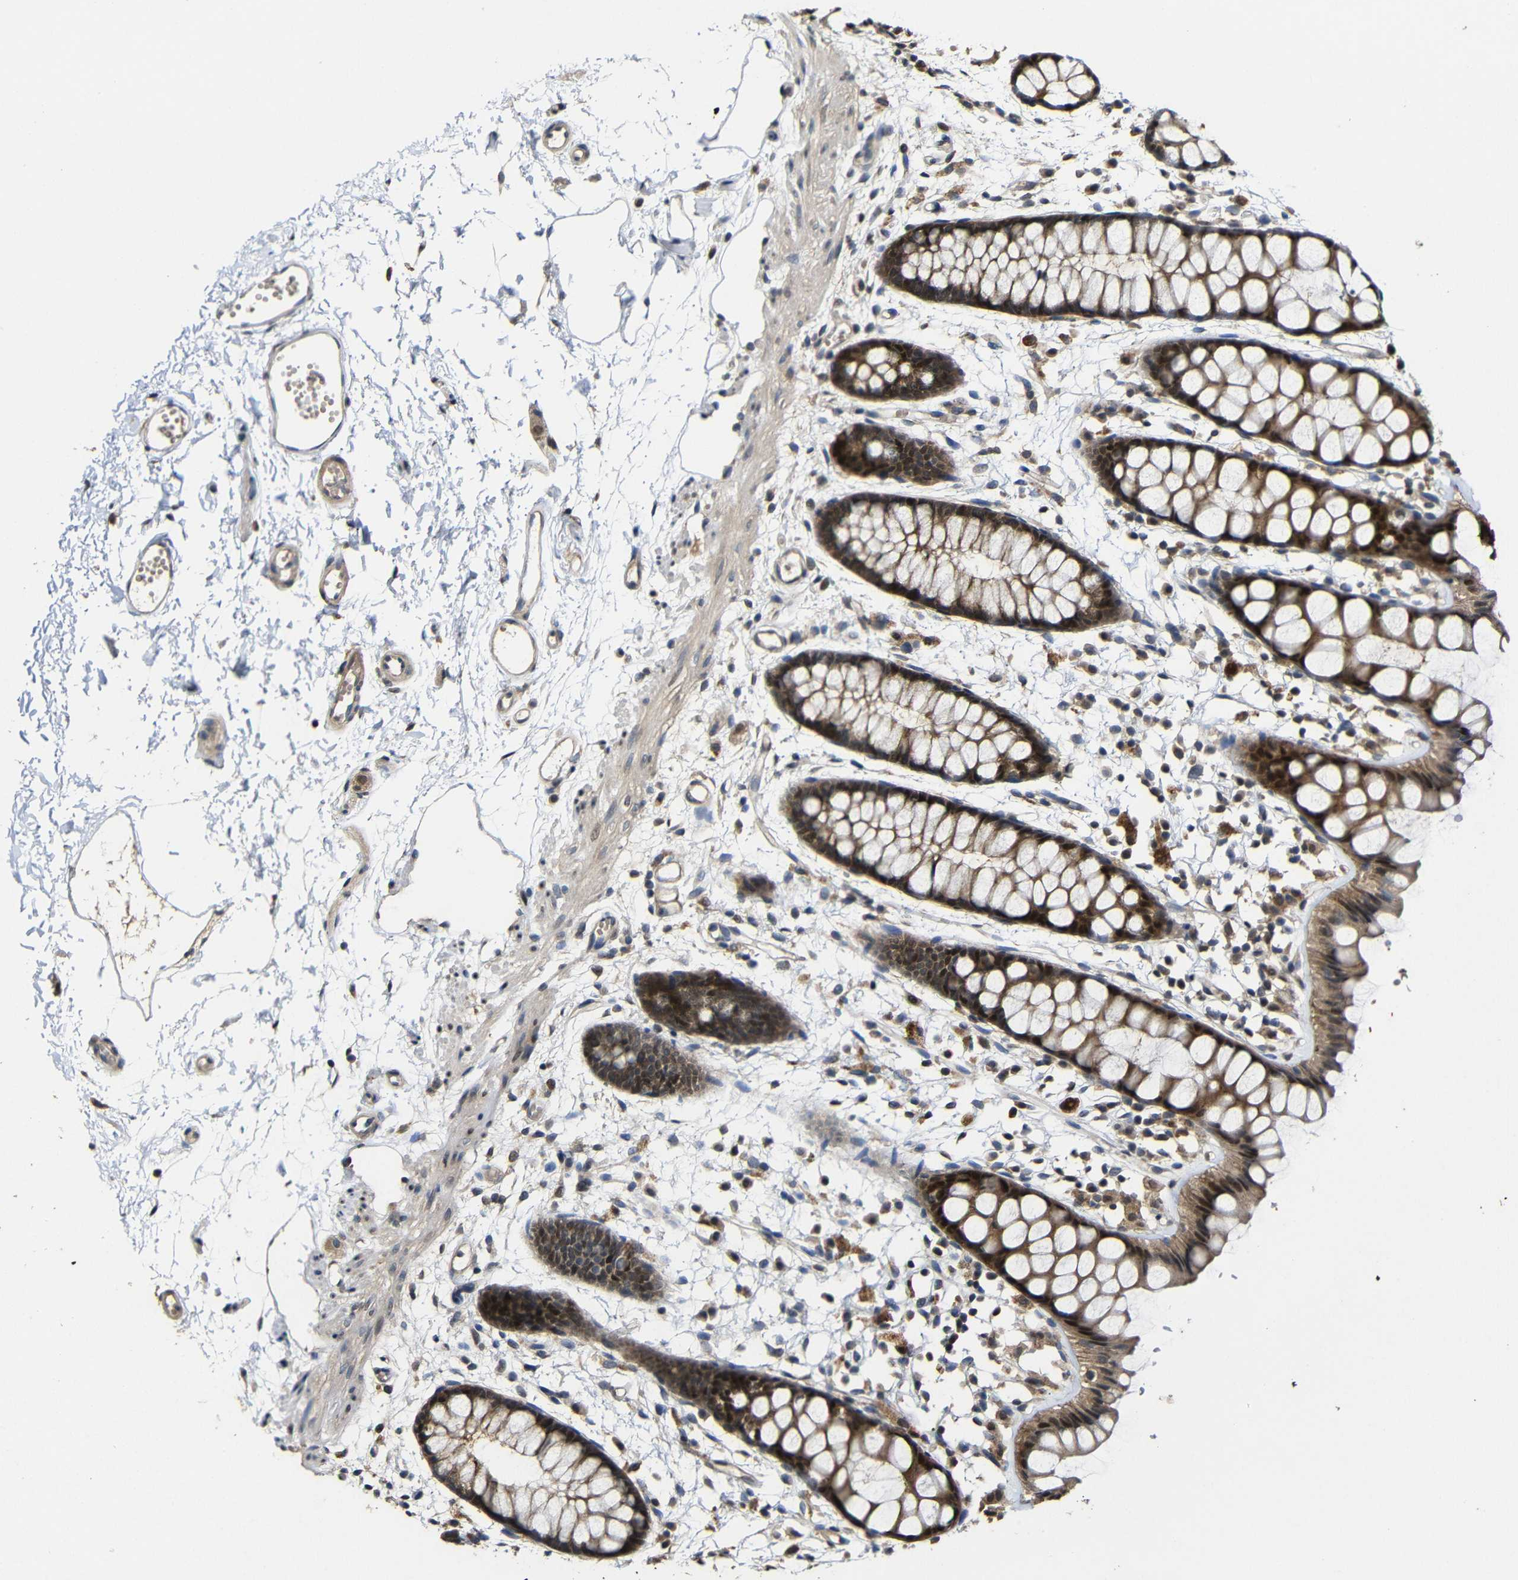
{"staining": {"intensity": "moderate", "quantity": ">75%", "location": "cytoplasmic/membranous,nuclear"}, "tissue": "rectum", "cell_type": "Glandular cells", "image_type": "normal", "snomed": [{"axis": "morphology", "description": "Normal tissue, NOS"}, {"axis": "topography", "description": "Rectum"}], "caption": "An image of rectum stained for a protein shows moderate cytoplasmic/membranous,nuclear brown staining in glandular cells.", "gene": "ATG12", "patient": {"sex": "female", "age": 66}}